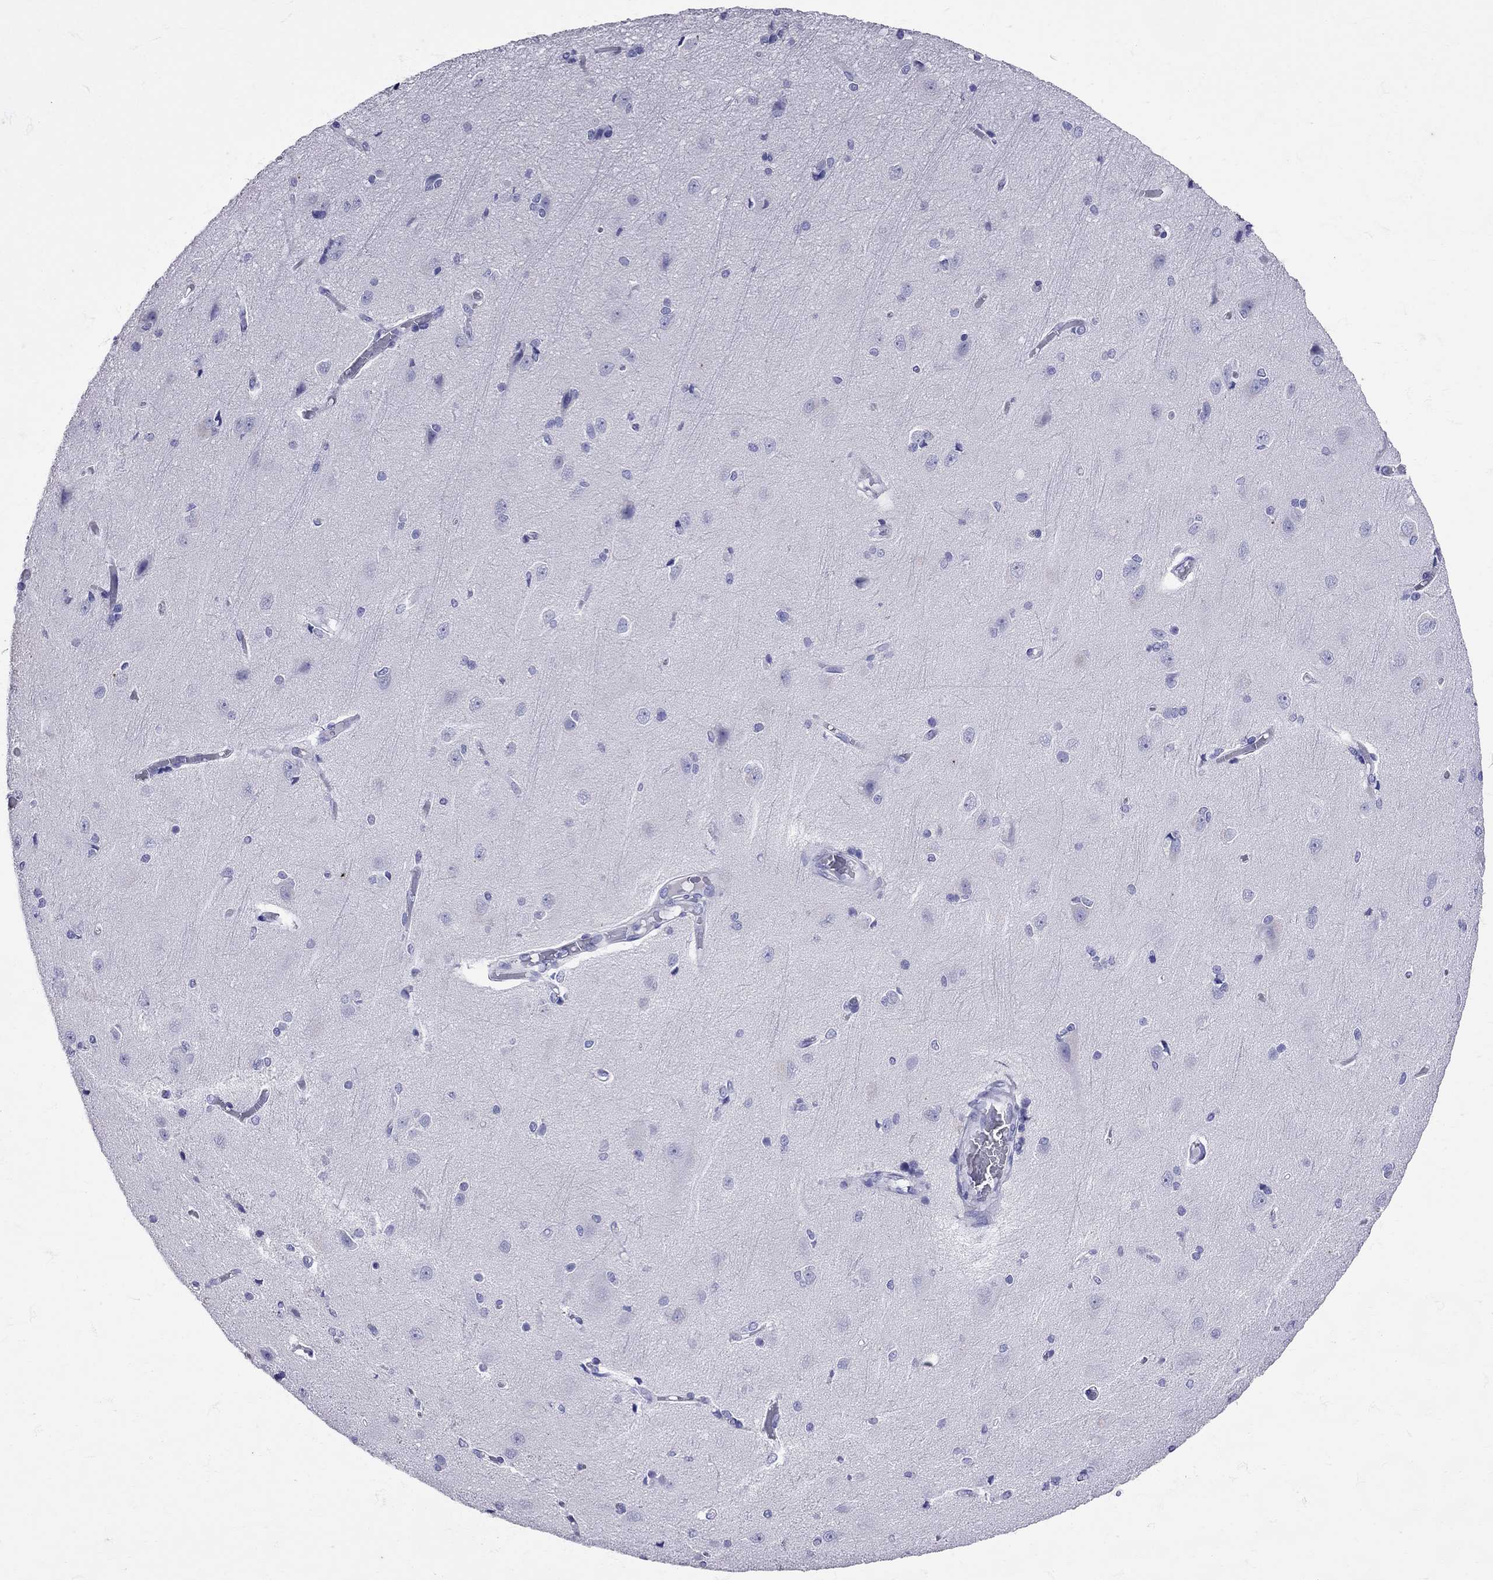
{"staining": {"intensity": "negative", "quantity": "none", "location": "none"}, "tissue": "cerebral cortex", "cell_type": "Endothelial cells", "image_type": "normal", "snomed": [{"axis": "morphology", "description": "Normal tissue, NOS"}, {"axis": "topography", "description": "Cerebral cortex"}], "caption": "Photomicrograph shows no significant protein expression in endothelial cells of benign cerebral cortex. The staining is performed using DAB (3,3'-diaminobenzidine) brown chromogen with nuclei counter-stained in using hematoxylin.", "gene": "AVP", "patient": {"sex": "male", "age": 37}}